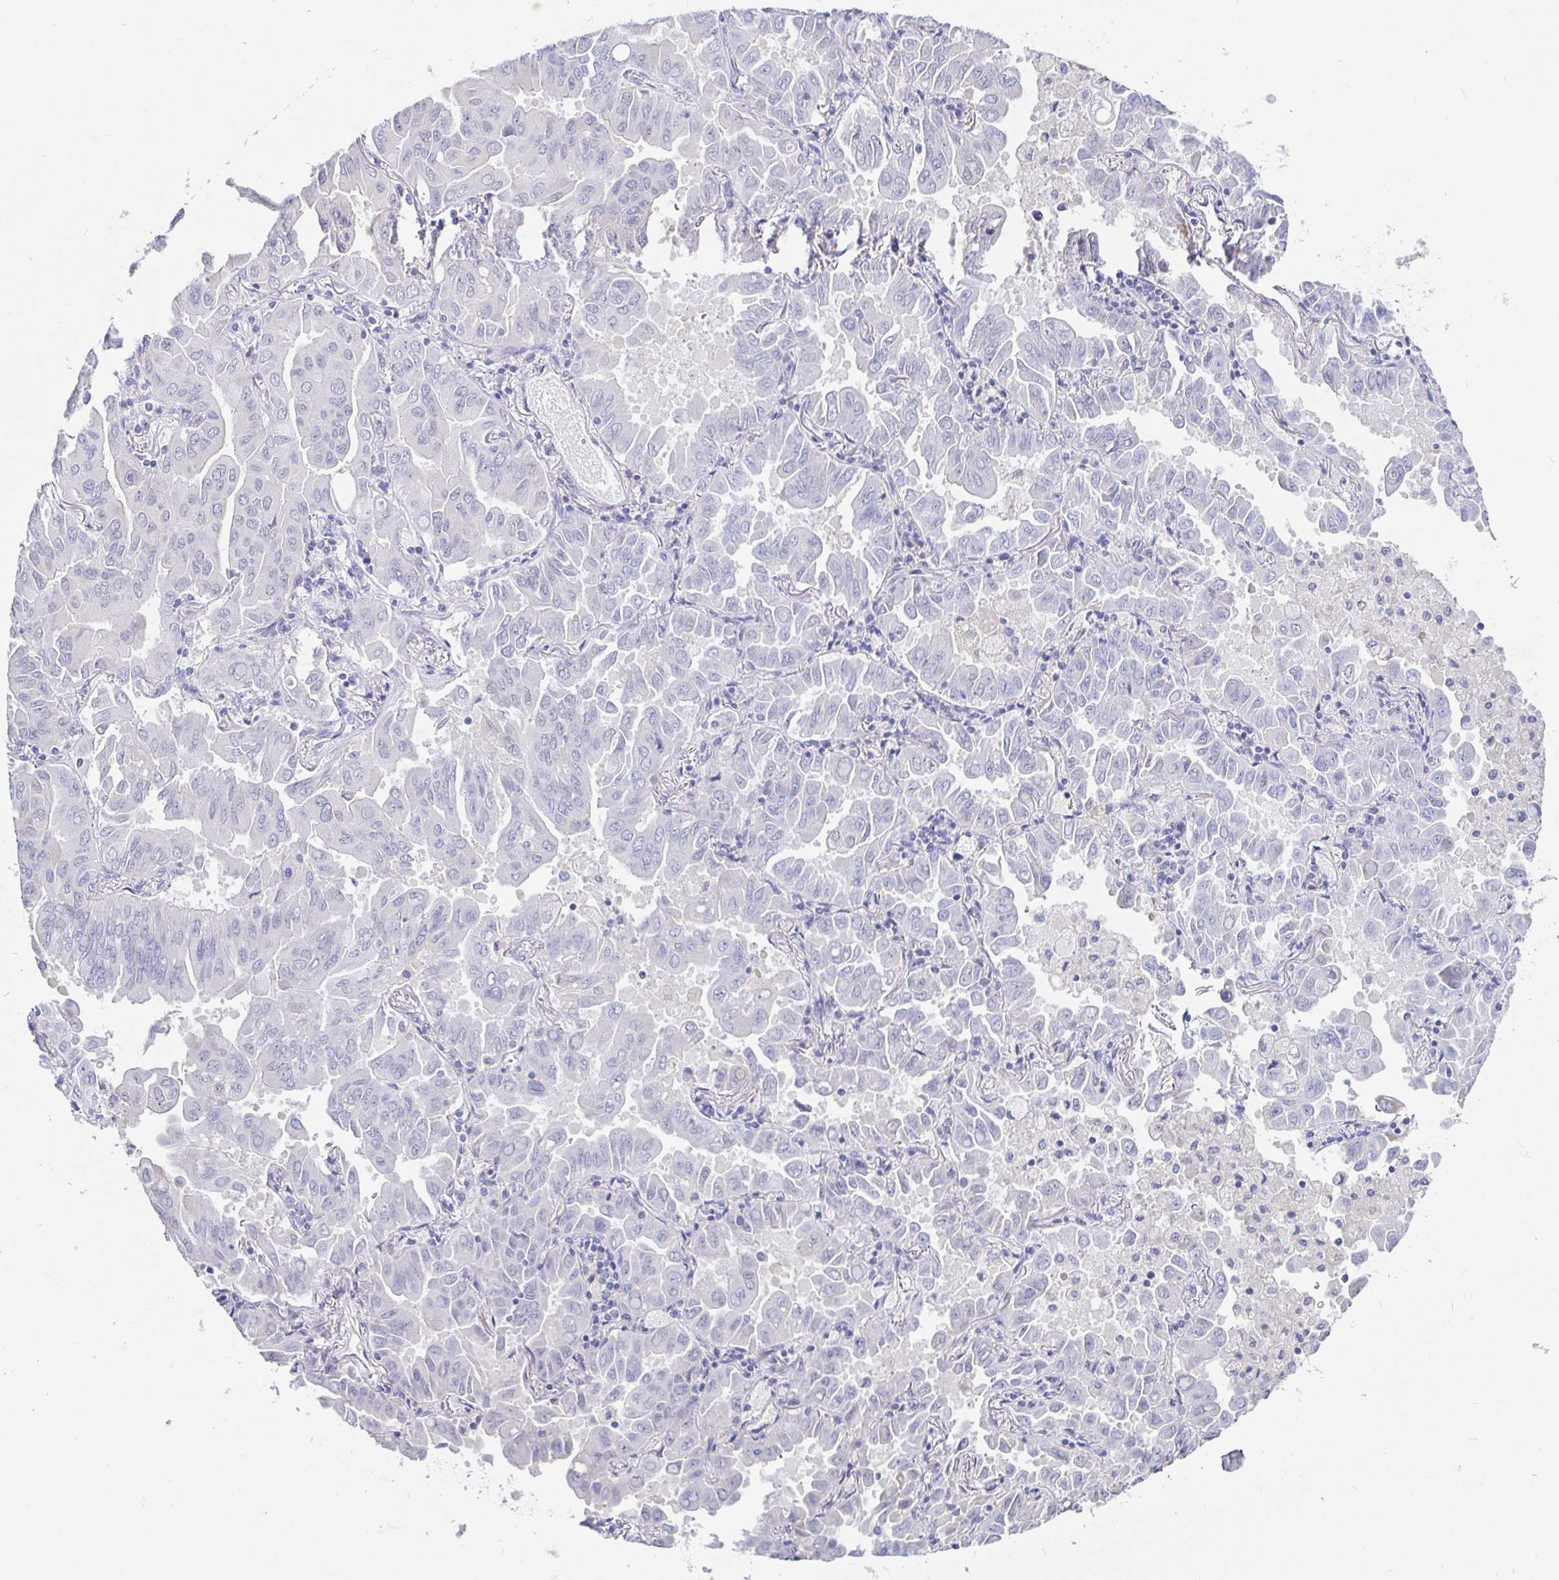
{"staining": {"intensity": "negative", "quantity": "none", "location": "none"}, "tissue": "lung cancer", "cell_type": "Tumor cells", "image_type": "cancer", "snomed": [{"axis": "morphology", "description": "Adenocarcinoma, NOS"}, {"axis": "topography", "description": "Lung"}], "caption": "IHC micrograph of neoplastic tissue: human lung adenocarcinoma stained with DAB (3,3'-diaminobenzidine) displays no significant protein positivity in tumor cells.", "gene": "PDE6B", "patient": {"sex": "male", "age": 64}}